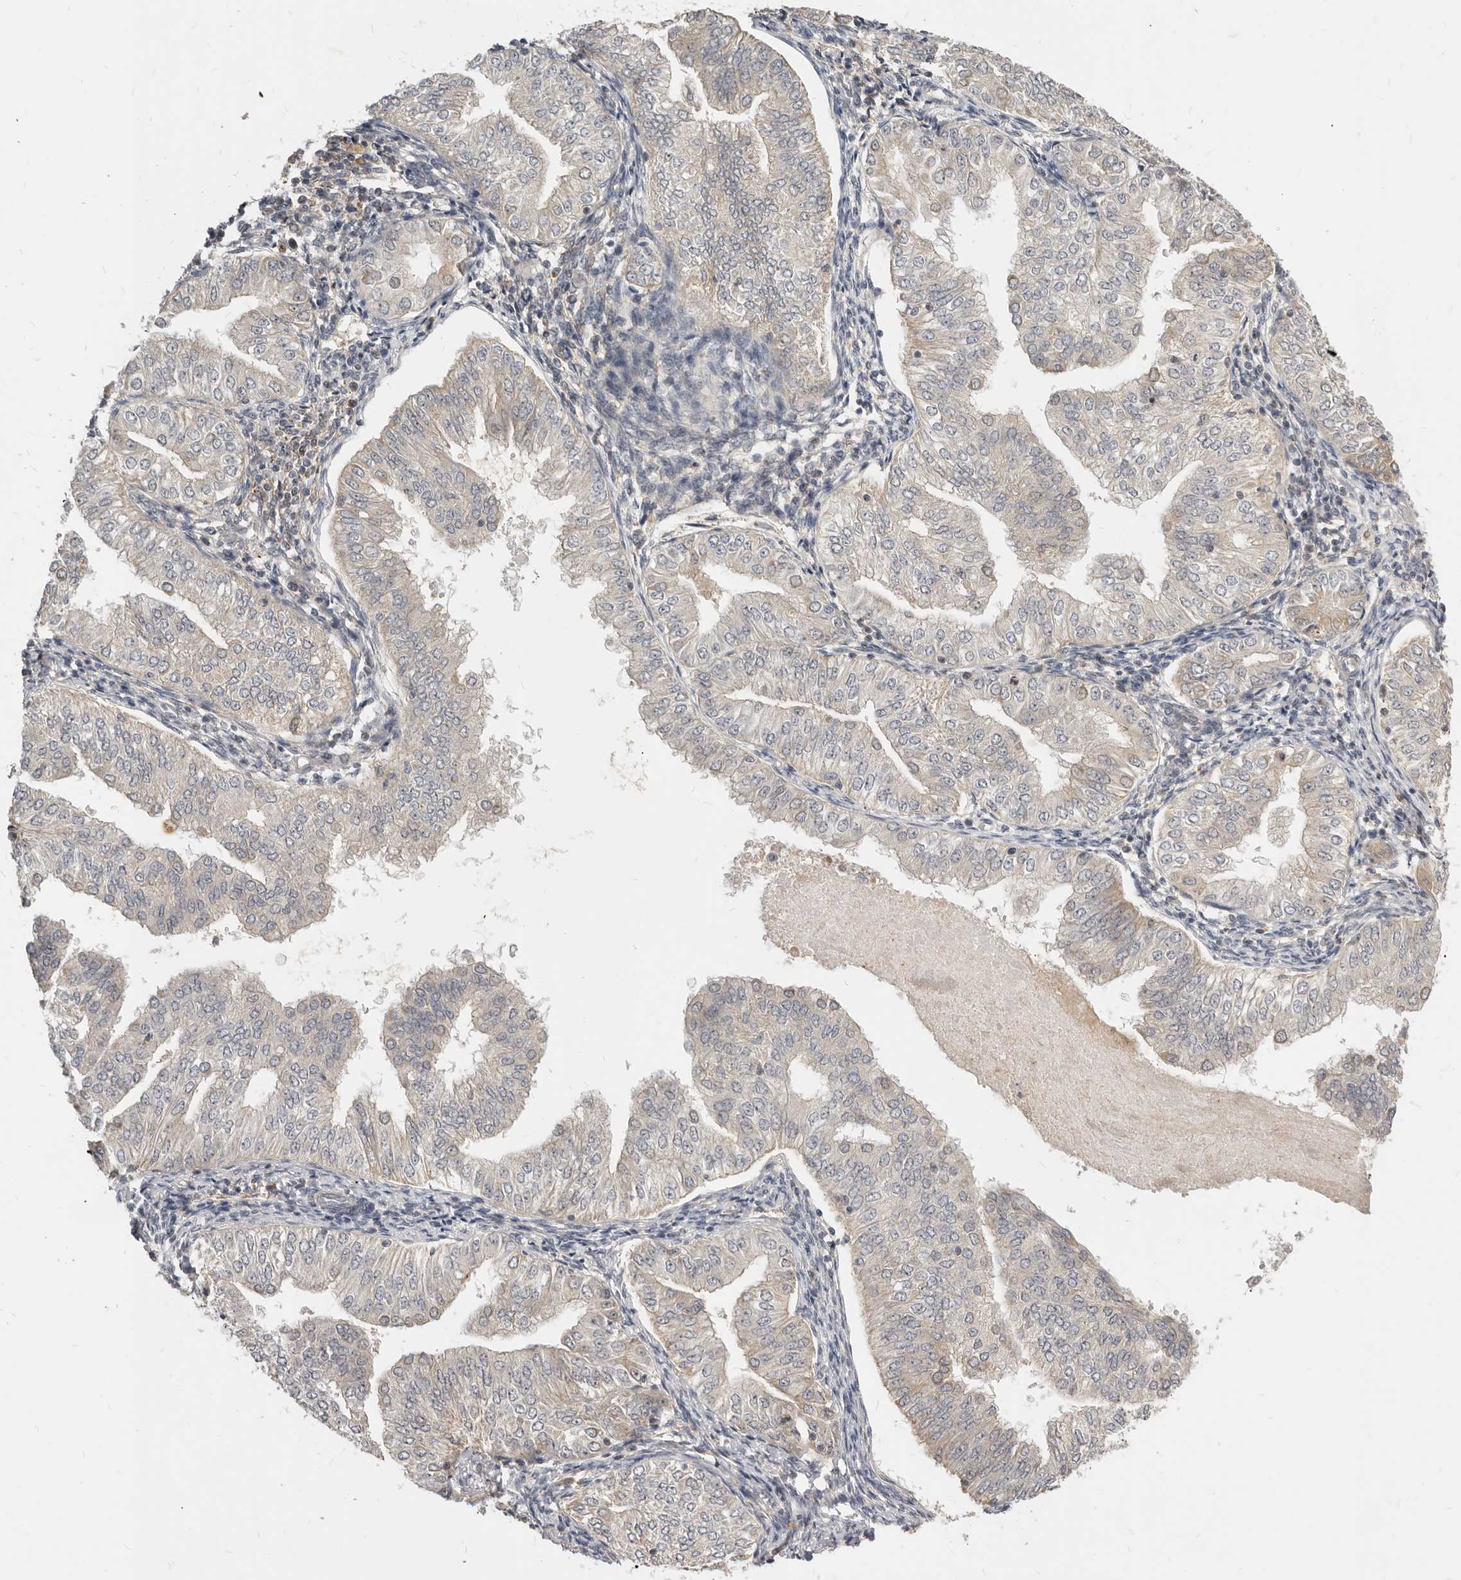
{"staining": {"intensity": "weak", "quantity": "<25%", "location": "cytoplasmic/membranous"}, "tissue": "endometrial cancer", "cell_type": "Tumor cells", "image_type": "cancer", "snomed": [{"axis": "morphology", "description": "Normal tissue, NOS"}, {"axis": "morphology", "description": "Adenocarcinoma, NOS"}, {"axis": "topography", "description": "Endometrium"}], "caption": "Immunohistochemistry photomicrograph of neoplastic tissue: endometrial cancer stained with DAB reveals no significant protein expression in tumor cells.", "gene": "MICALL2", "patient": {"sex": "female", "age": 53}}